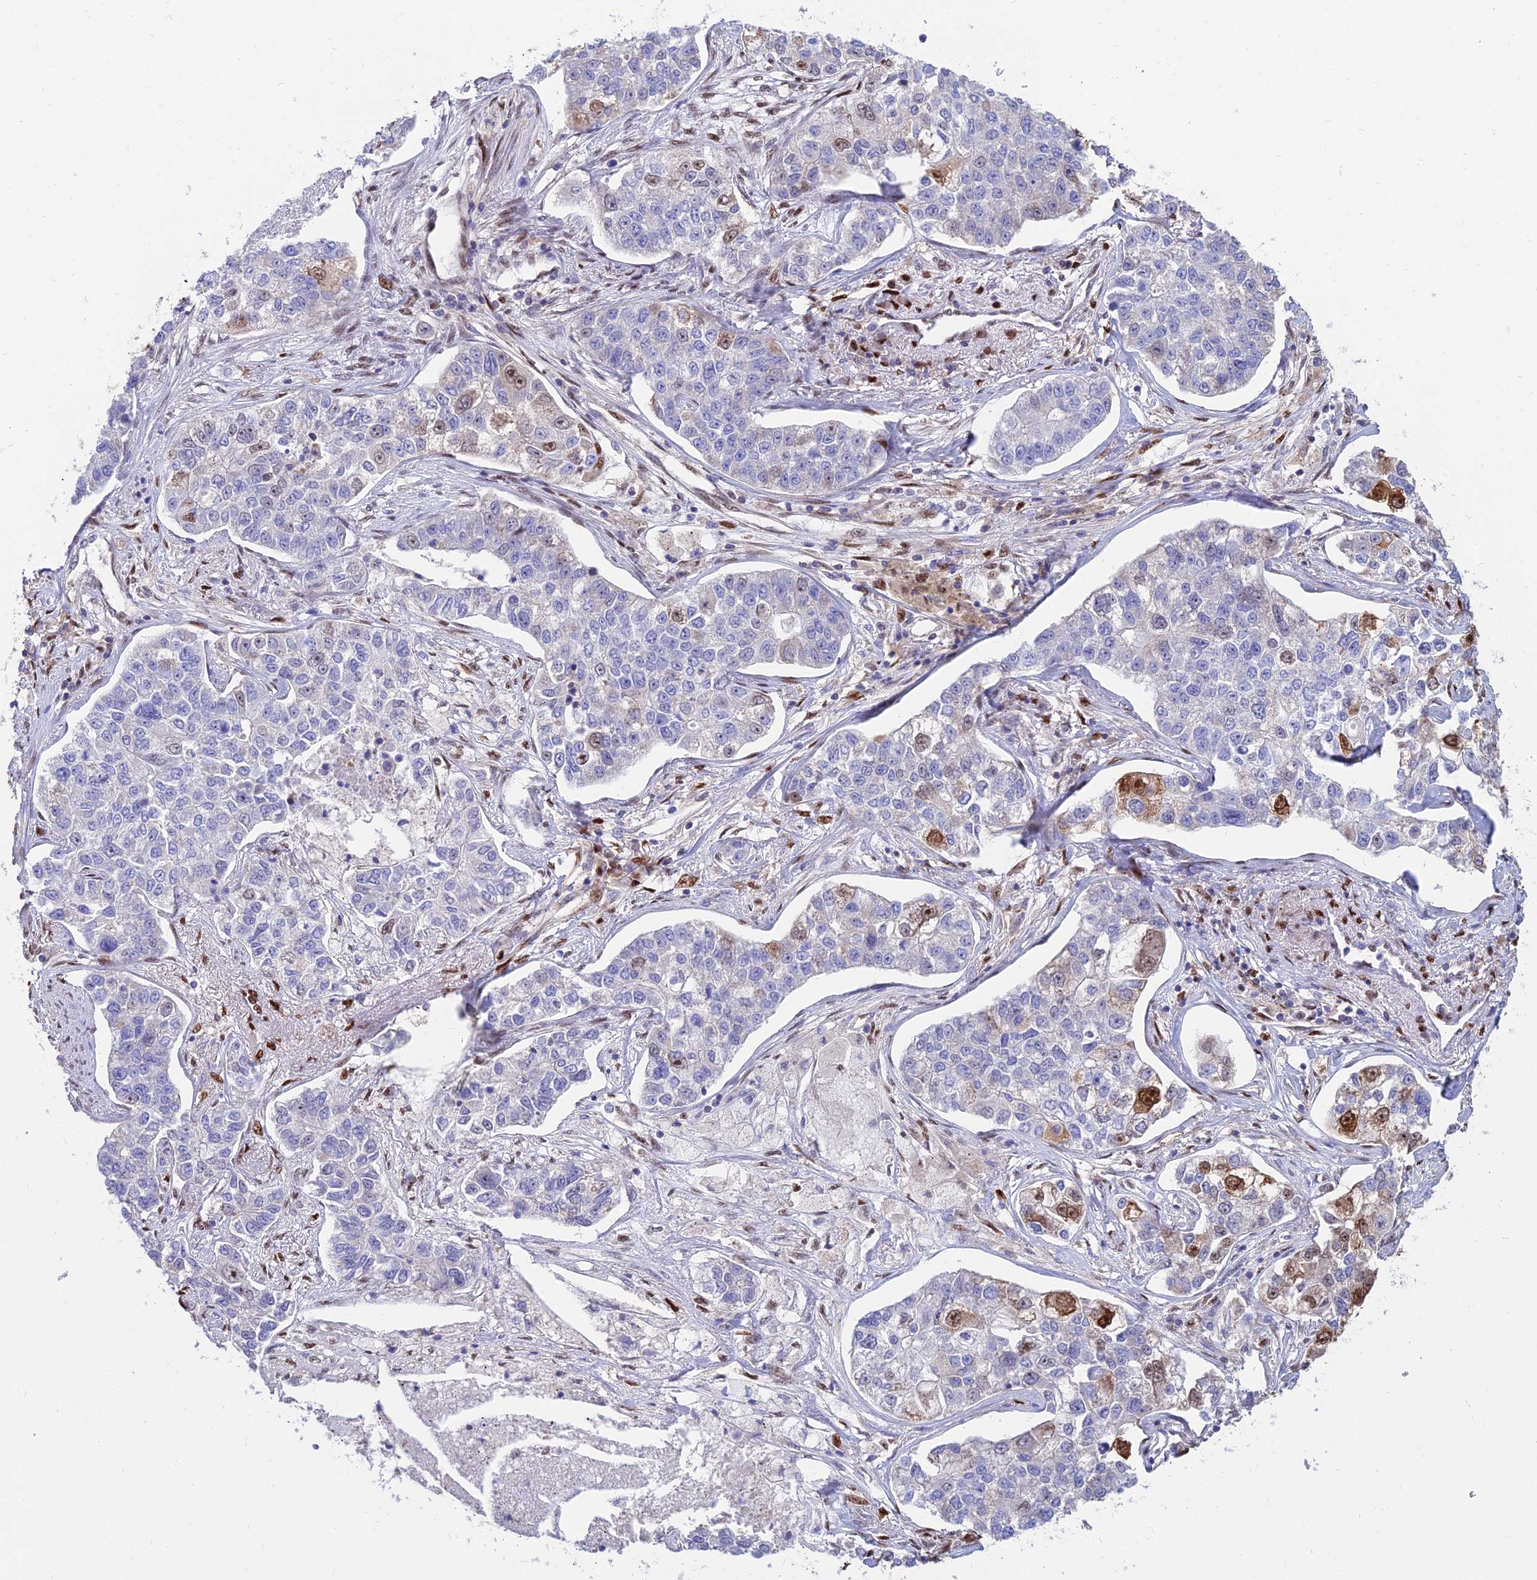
{"staining": {"intensity": "strong", "quantity": "<25%", "location": "cytoplasmic/membranous,nuclear"}, "tissue": "lung cancer", "cell_type": "Tumor cells", "image_type": "cancer", "snomed": [{"axis": "morphology", "description": "Adenocarcinoma, NOS"}, {"axis": "topography", "description": "Lung"}], "caption": "A brown stain shows strong cytoplasmic/membranous and nuclear staining of a protein in lung cancer tumor cells. The staining was performed using DAB to visualize the protein expression in brown, while the nuclei were stained in blue with hematoxylin (Magnification: 20x).", "gene": "DNPEP", "patient": {"sex": "male", "age": 49}}